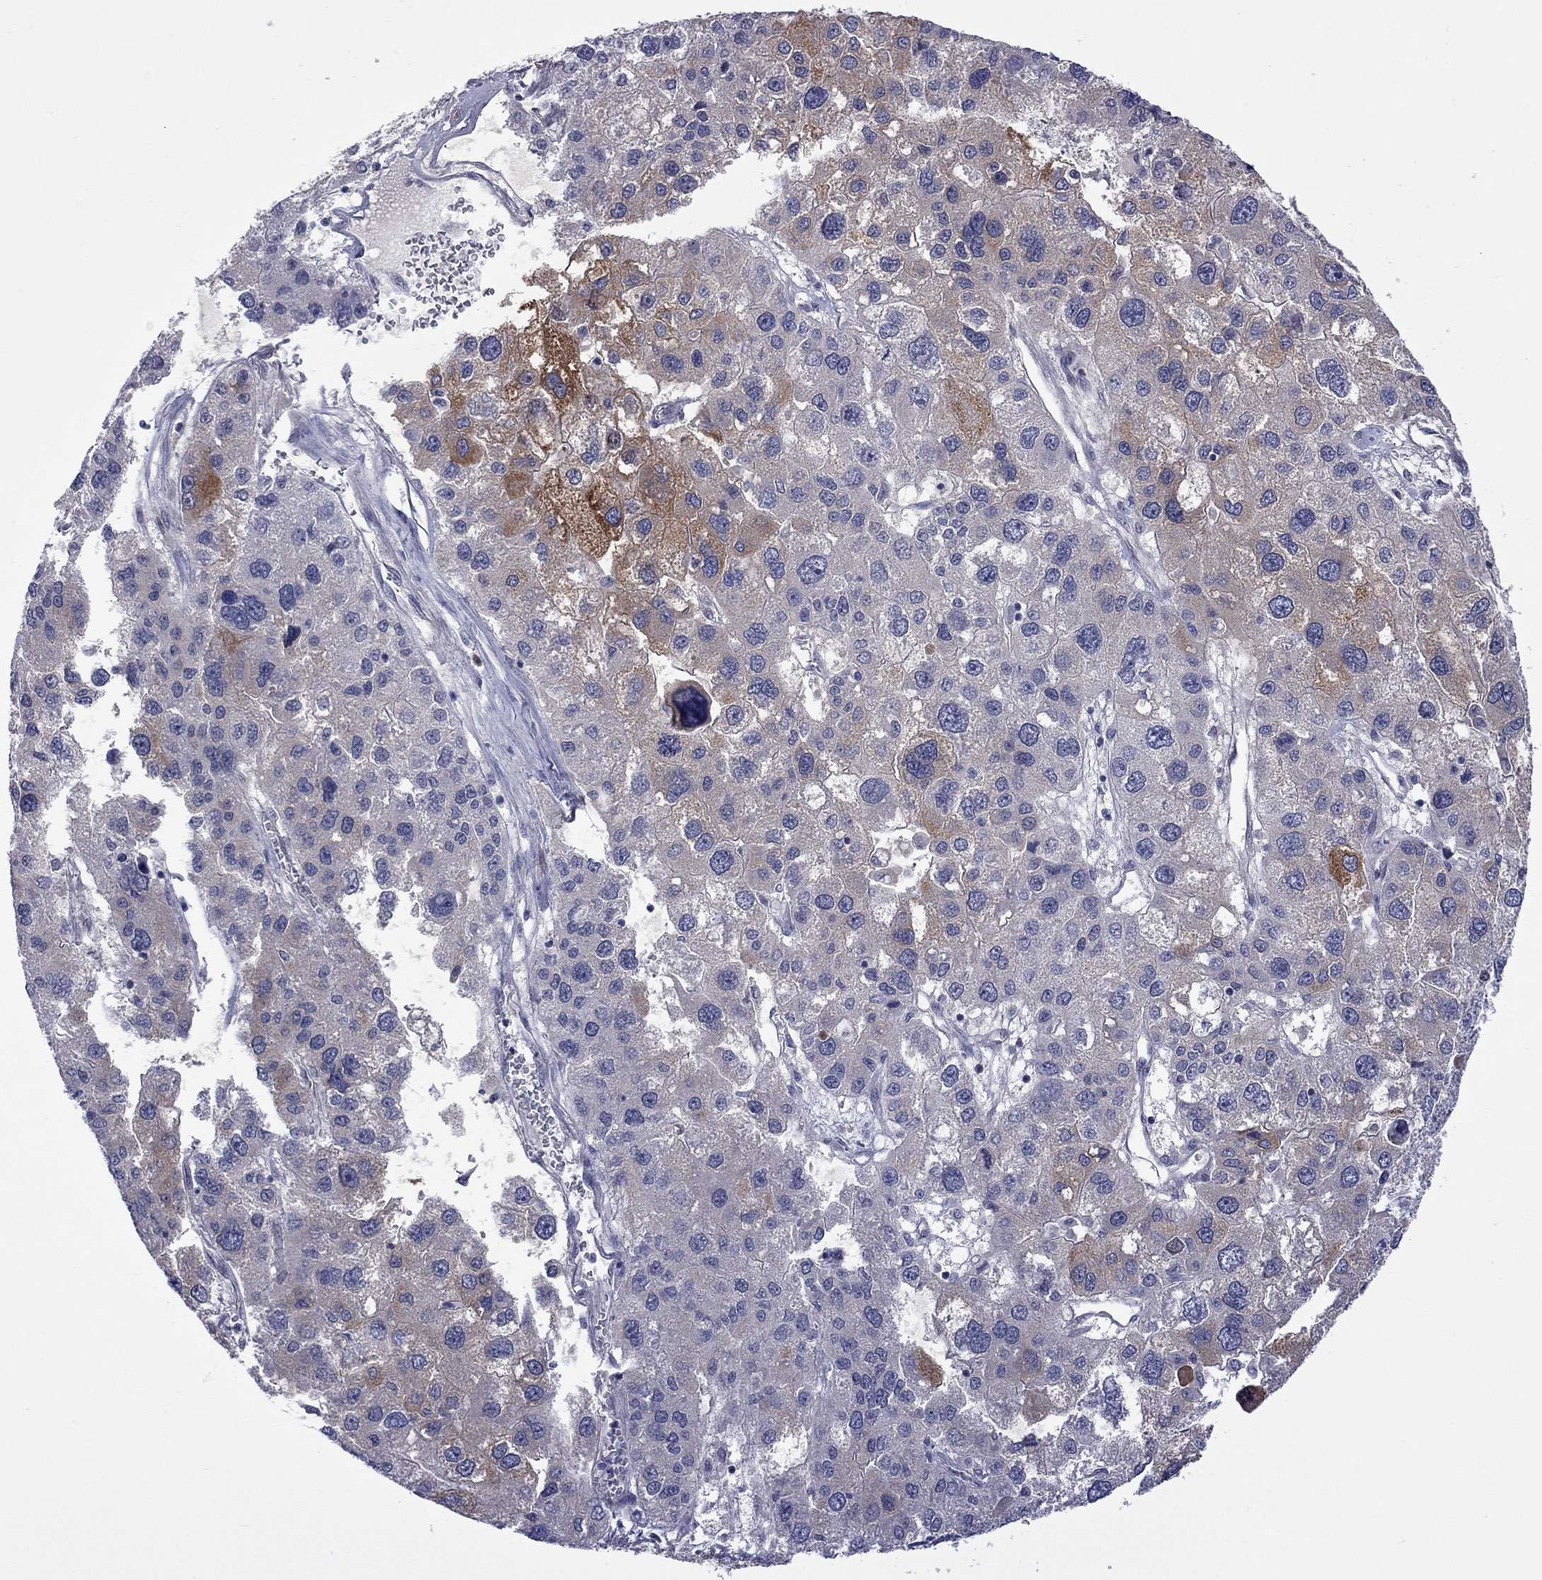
{"staining": {"intensity": "moderate", "quantity": "<25%", "location": "cytoplasmic/membranous"}, "tissue": "liver cancer", "cell_type": "Tumor cells", "image_type": "cancer", "snomed": [{"axis": "morphology", "description": "Carcinoma, Hepatocellular, NOS"}, {"axis": "topography", "description": "Liver"}], "caption": "Immunohistochemistry of human liver cancer (hepatocellular carcinoma) demonstrates low levels of moderate cytoplasmic/membranous positivity in about <25% of tumor cells.", "gene": "CTNNBIP1", "patient": {"sex": "male", "age": 73}}